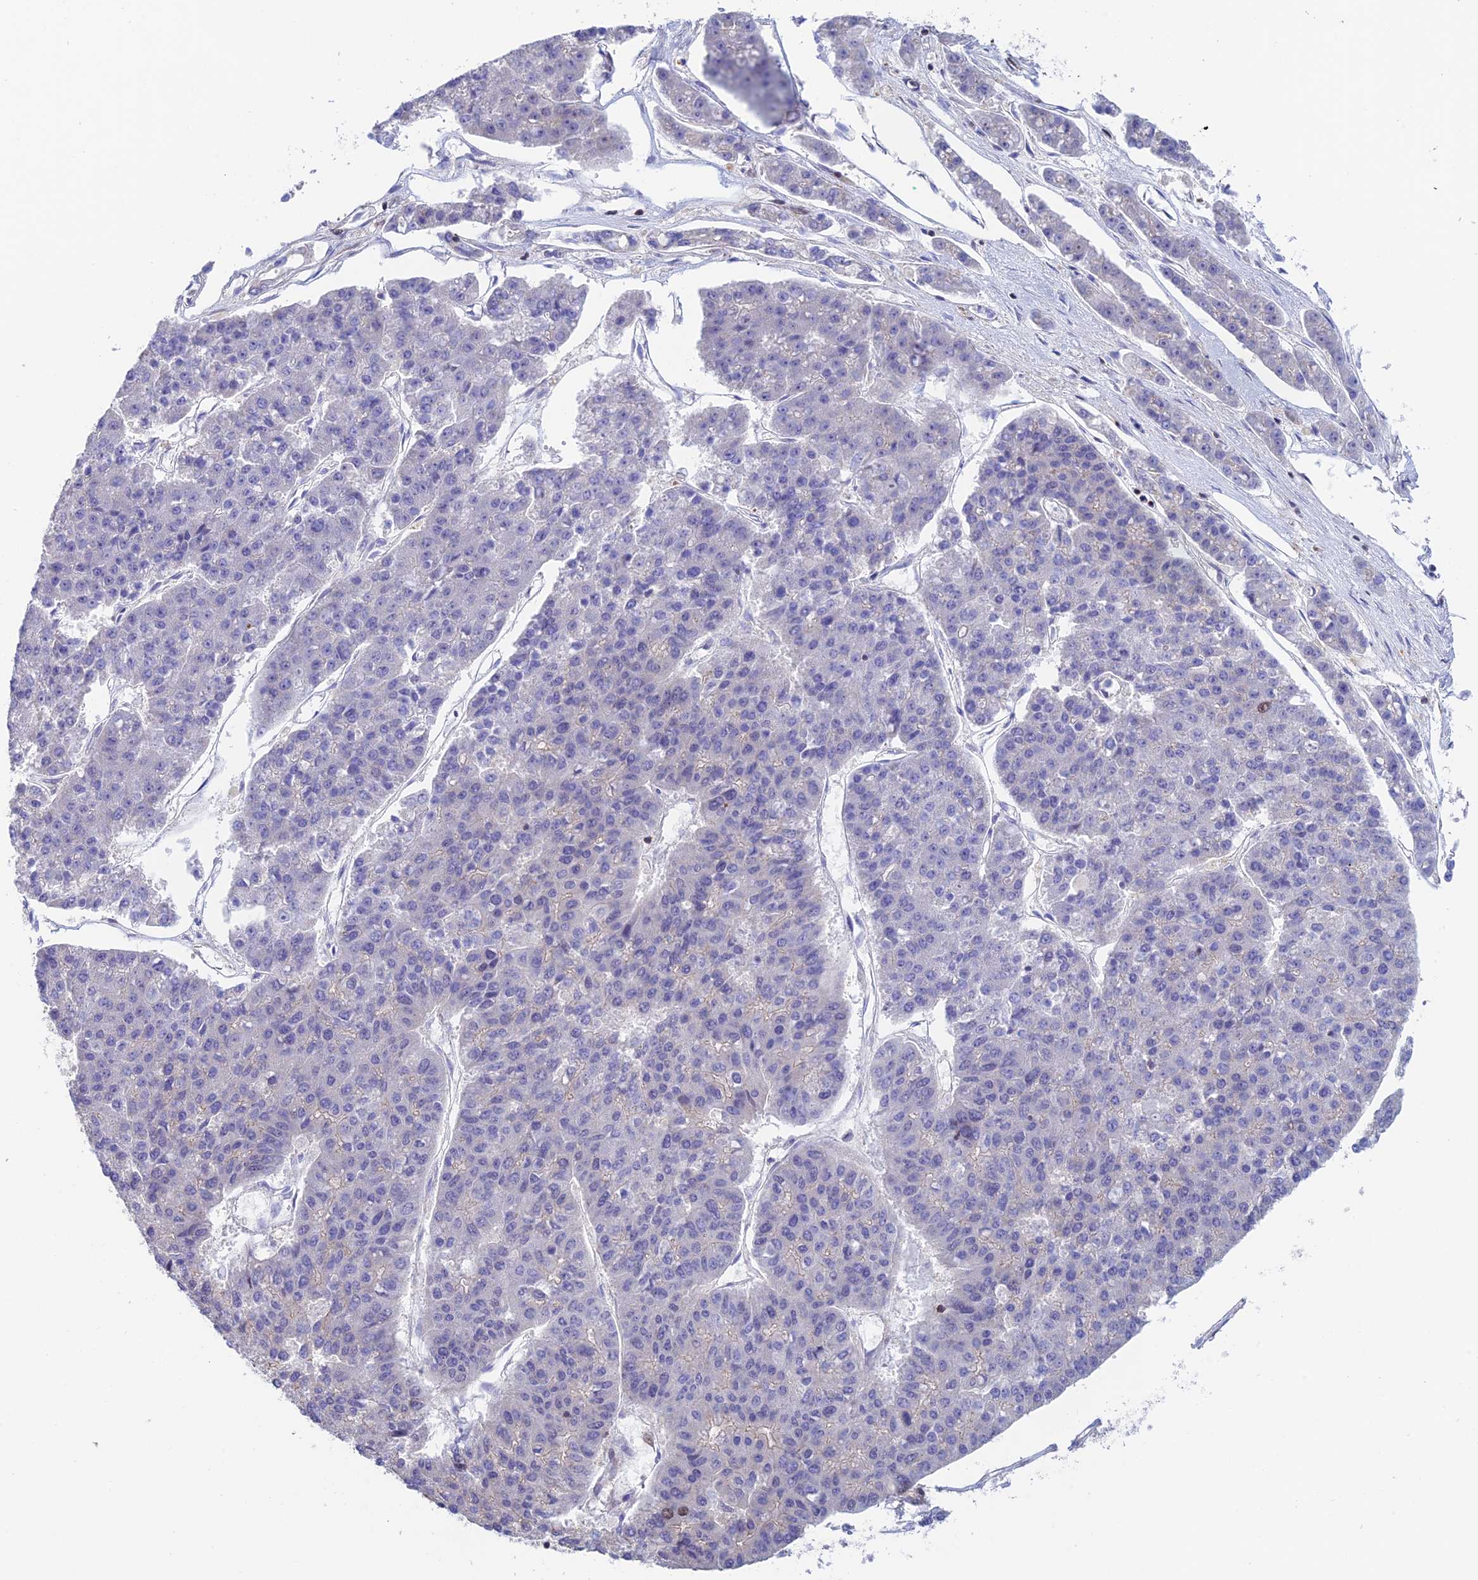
{"staining": {"intensity": "negative", "quantity": "none", "location": "none"}, "tissue": "pancreatic cancer", "cell_type": "Tumor cells", "image_type": "cancer", "snomed": [{"axis": "morphology", "description": "Adenocarcinoma, NOS"}, {"axis": "topography", "description": "Pancreas"}], "caption": "Tumor cells show no significant protein expression in pancreatic cancer. (Brightfield microscopy of DAB (3,3'-diaminobenzidine) IHC at high magnification).", "gene": "PRIM1", "patient": {"sex": "male", "age": 50}}